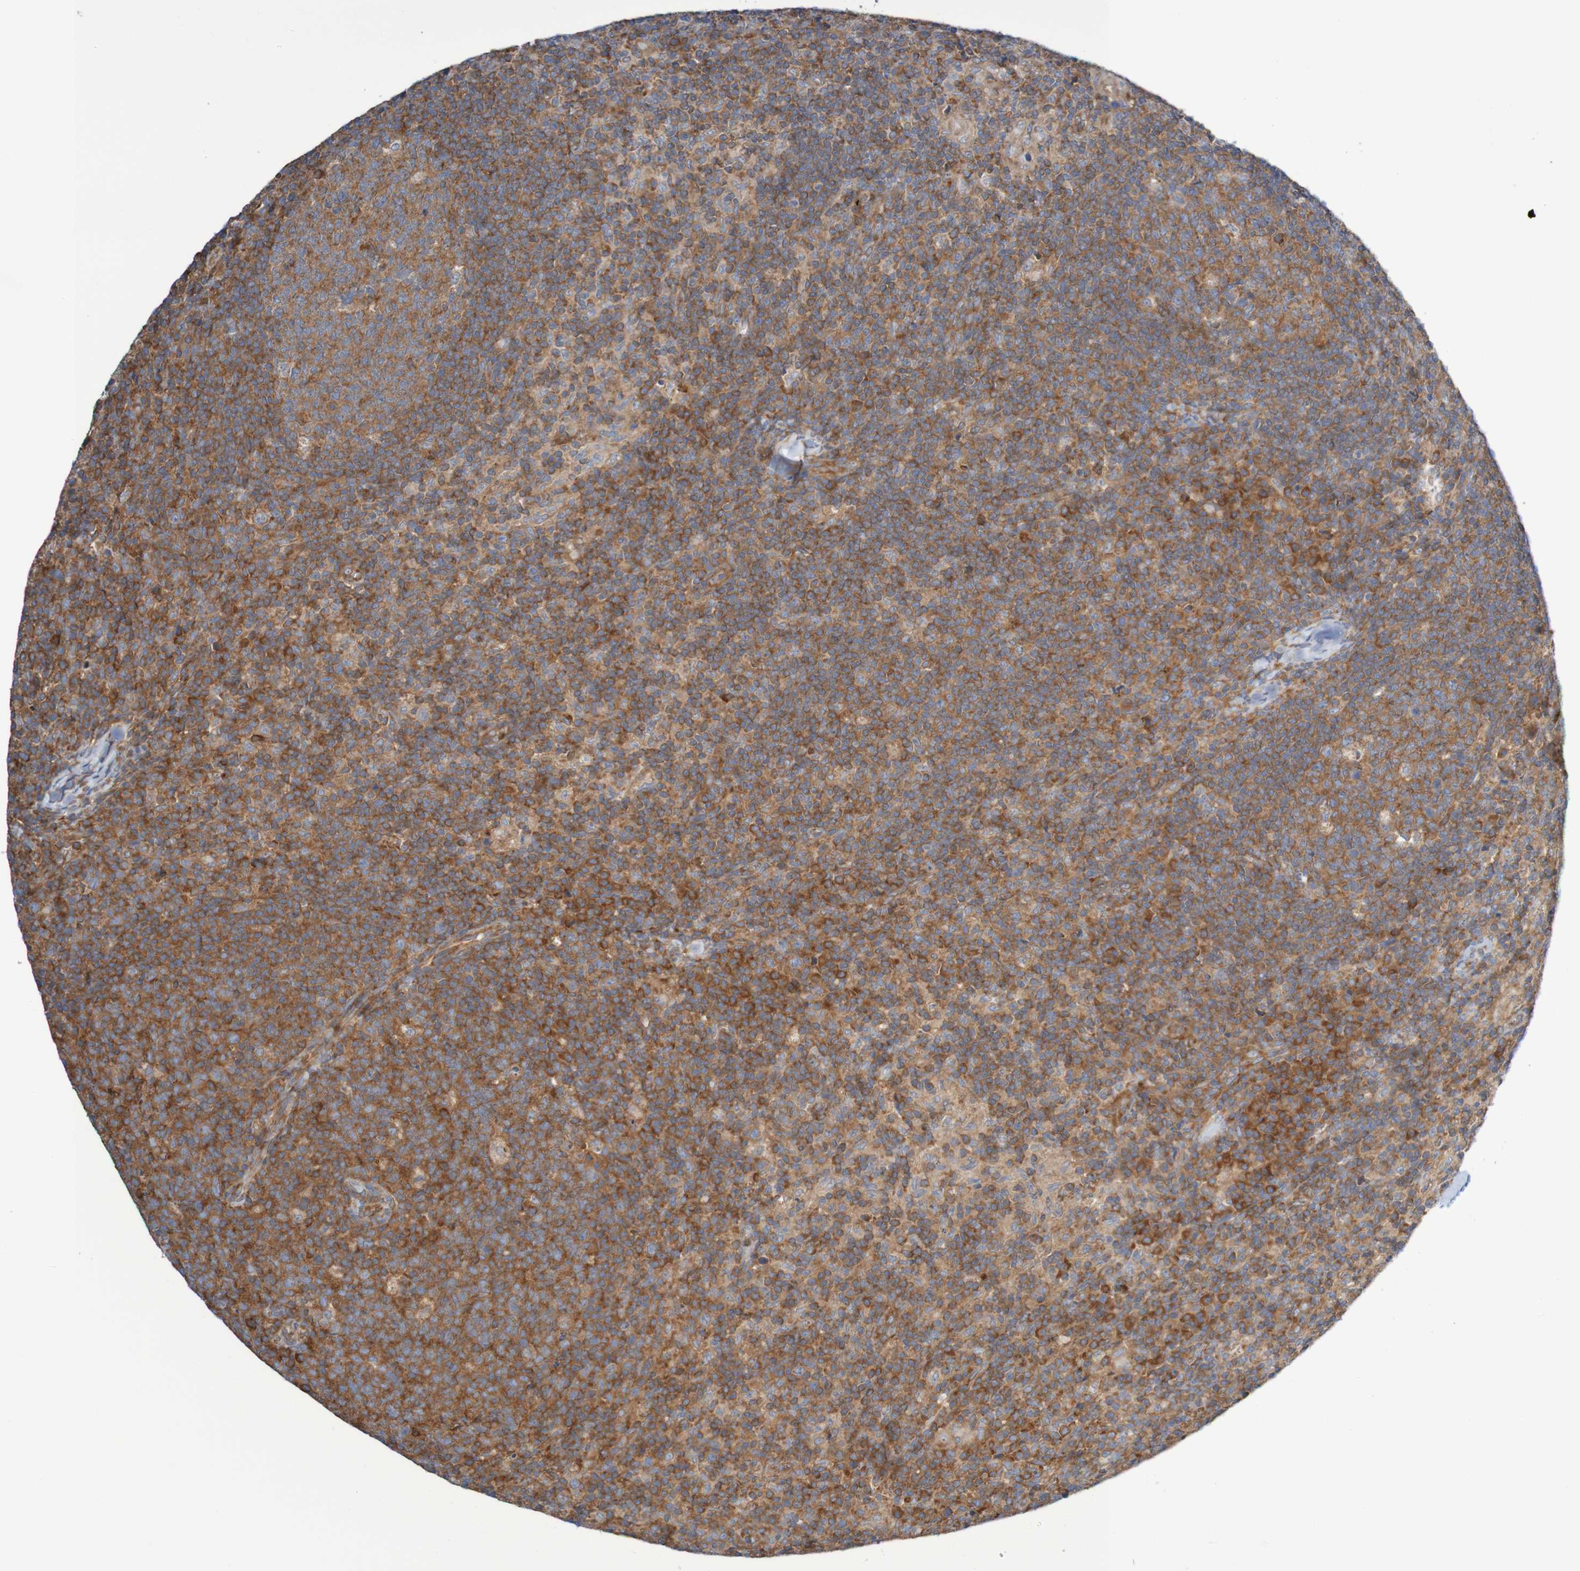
{"staining": {"intensity": "strong", "quantity": ">75%", "location": "cytoplasmic/membranous"}, "tissue": "lymph node", "cell_type": "Germinal center cells", "image_type": "normal", "snomed": [{"axis": "morphology", "description": "Normal tissue, NOS"}, {"axis": "morphology", "description": "Inflammation, NOS"}, {"axis": "topography", "description": "Lymph node"}], "caption": "DAB immunohistochemical staining of unremarkable lymph node displays strong cytoplasmic/membranous protein positivity in approximately >75% of germinal center cells.", "gene": "LRRC47", "patient": {"sex": "male", "age": 55}}